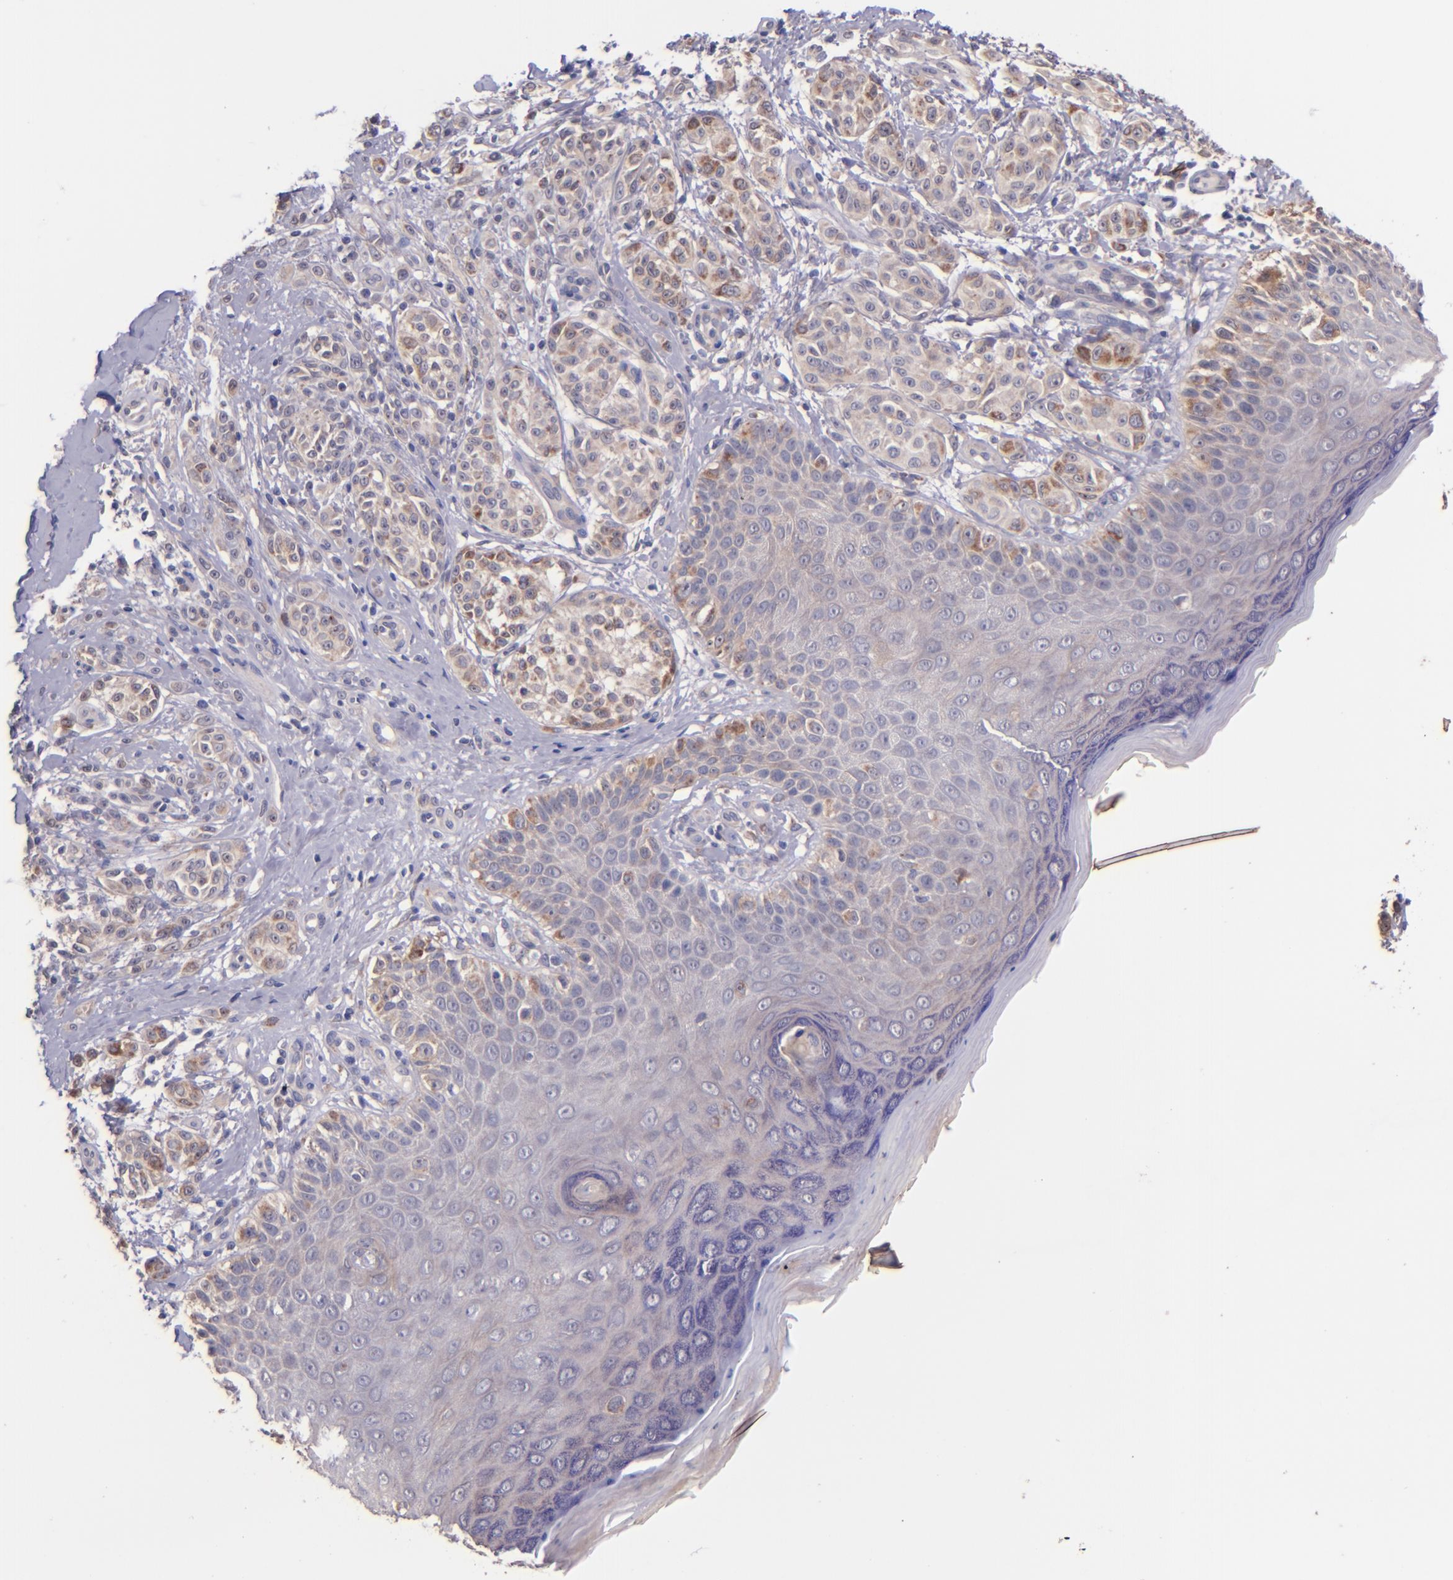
{"staining": {"intensity": "weak", "quantity": ">75%", "location": "cytoplasmic/membranous"}, "tissue": "melanoma", "cell_type": "Tumor cells", "image_type": "cancer", "snomed": [{"axis": "morphology", "description": "Malignant melanoma, NOS"}, {"axis": "topography", "description": "Skin"}], "caption": "A histopathology image of melanoma stained for a protein shows weak cytoplasmic/membranous brown staining in tumor cells. (Stains: DAB in brown, nuclei in blue, Microscopy: brightfield microscopy at high magnification).", "gene": "SHC1", "patient": {"sex": "male", "age": 57}}